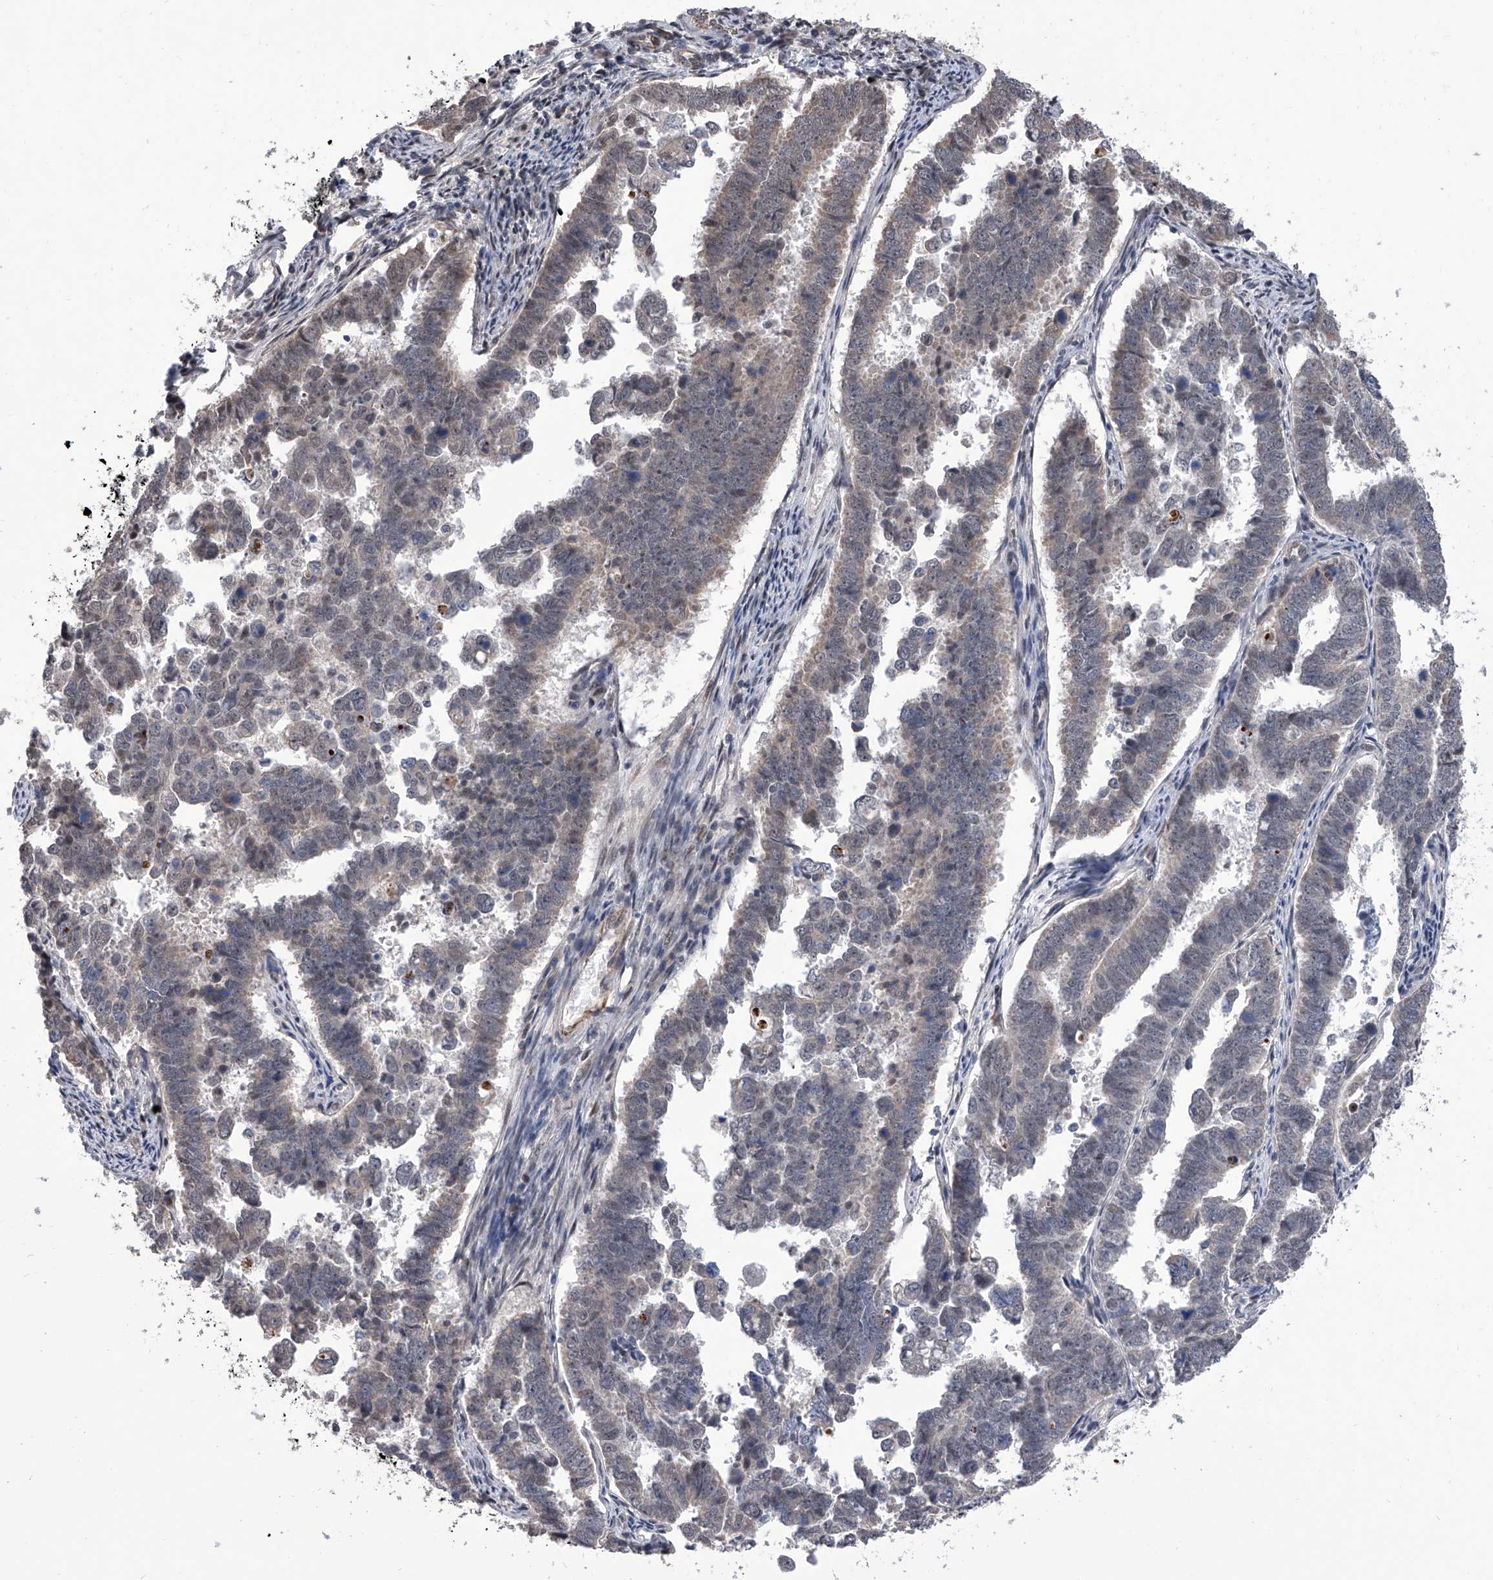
{"staining": {"intensity": "weak", "quantity": "<25%", "location": "cytoplasmic/membranous"}, "tissue": "endometrial cancer", "cell_type": "Tumor cells", "image_type": "cancer", "snomed": [{"axis": "morphology", "description": "Adenocarcinoma, NOS"}, {"axis": "topography", "description": "Endometrium"}], "caption": "High magnification brightfield microscopy of adenocarcinoma (endometrial) stained with DAB (3,3'-diaminobenzidine) (brown) and counterstained with hematoxylin (blue): tumor cells show no significant positivity.", "gene": "ZNF426", "patient": {"sex": "female", "age": 75}}